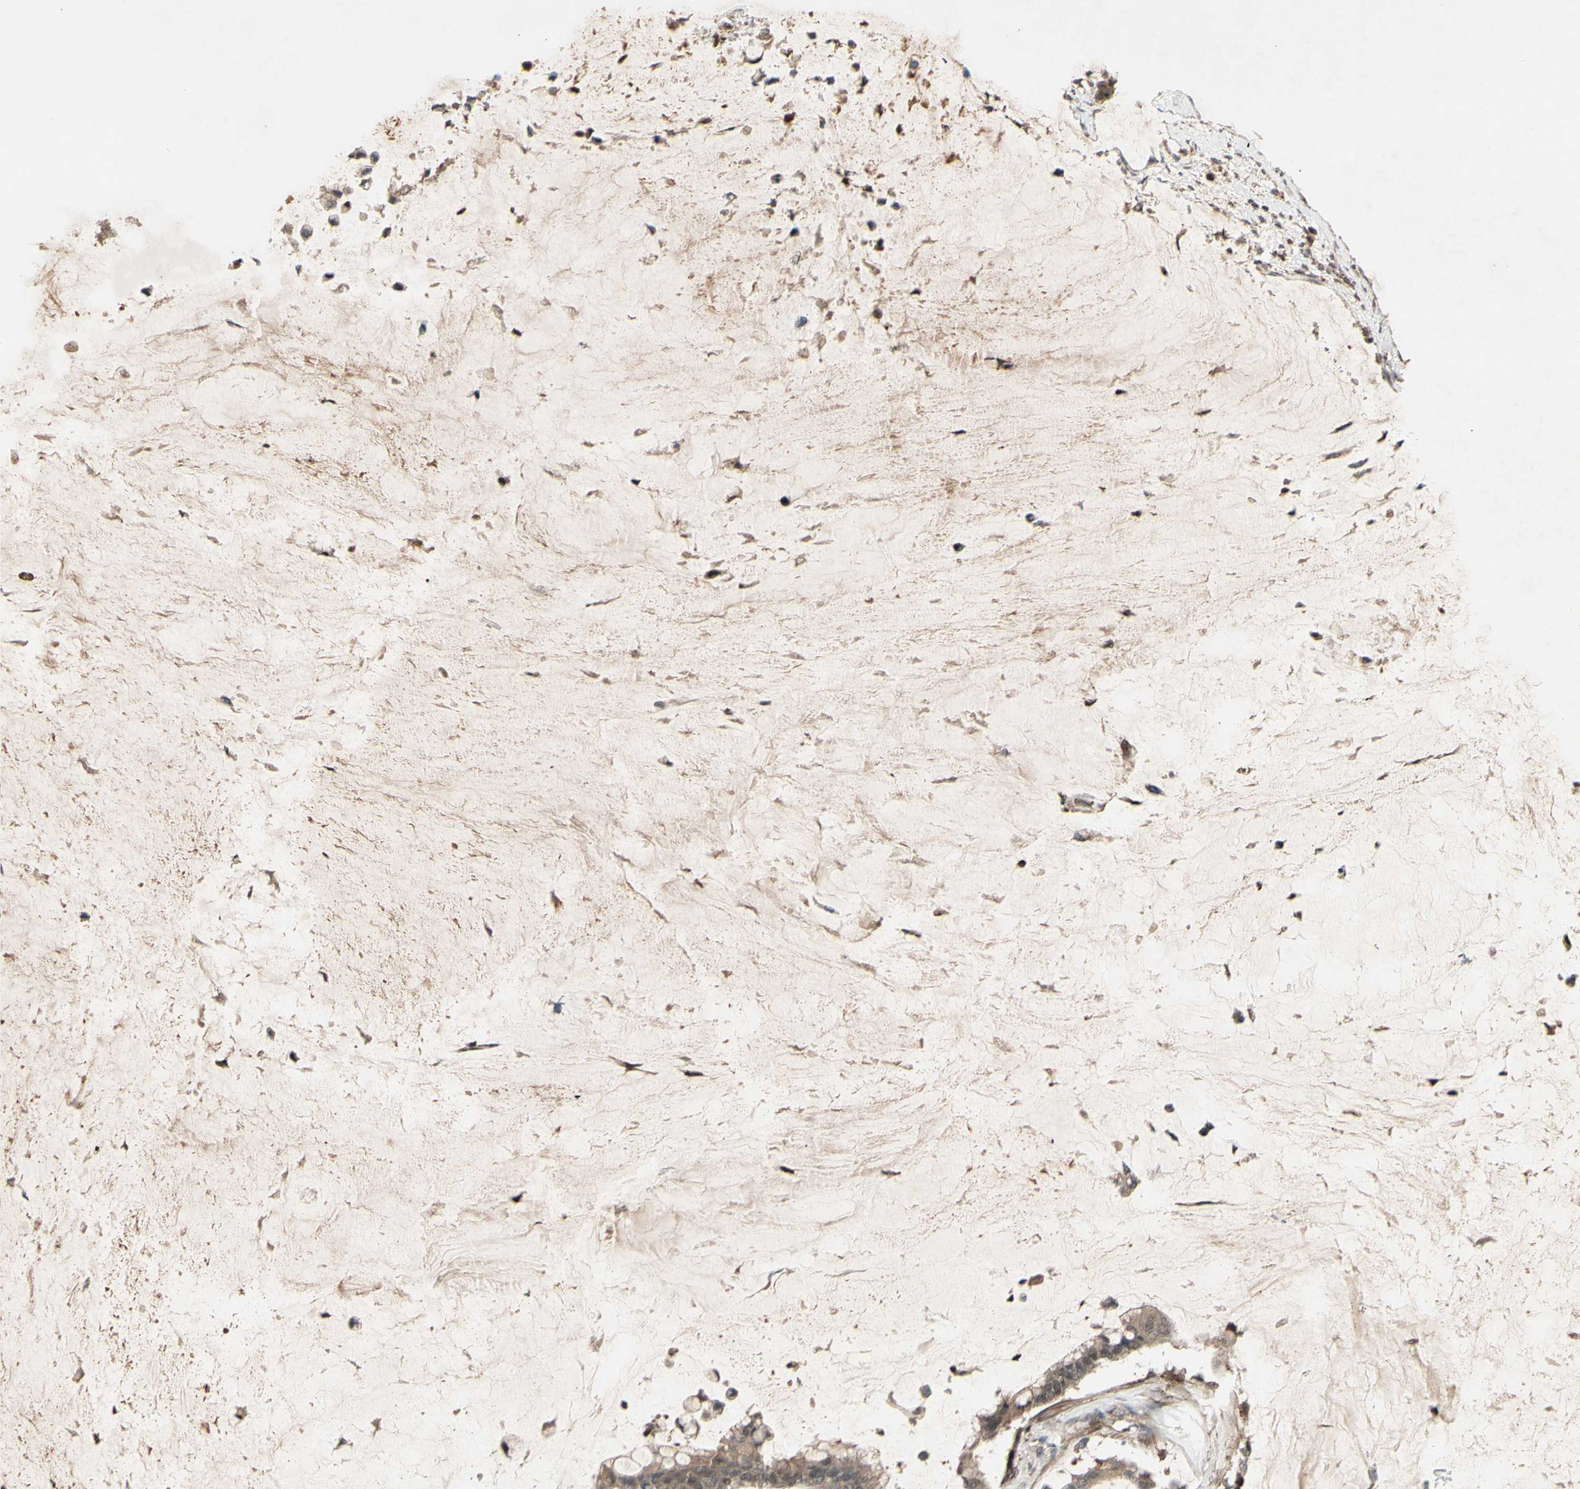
{"staining": {"intensity": "moderate", "quantity": ">75%", "location": "cytoplasmic/membranous,nuclear"}, "tissue": "pancreatic cancer", "cell_type": "Tumor cells", "image_type": "cancer", "snomed": [{"axis": "morphology", "description": "Adenocarcinoma, NOS"}, {"axis": "topography", "description": "Pancreas"}], "caption": "Pancreatic adenocarcinoma was stained to show a protein in brown. There is medium levels of moderate cytoplasmic/membranous and nuclear staining in approximately >75% of tumor cells. Nuclei are stained in blue.", "gene": "MLF2", "patient": {"sex": "male", "age": 41}}